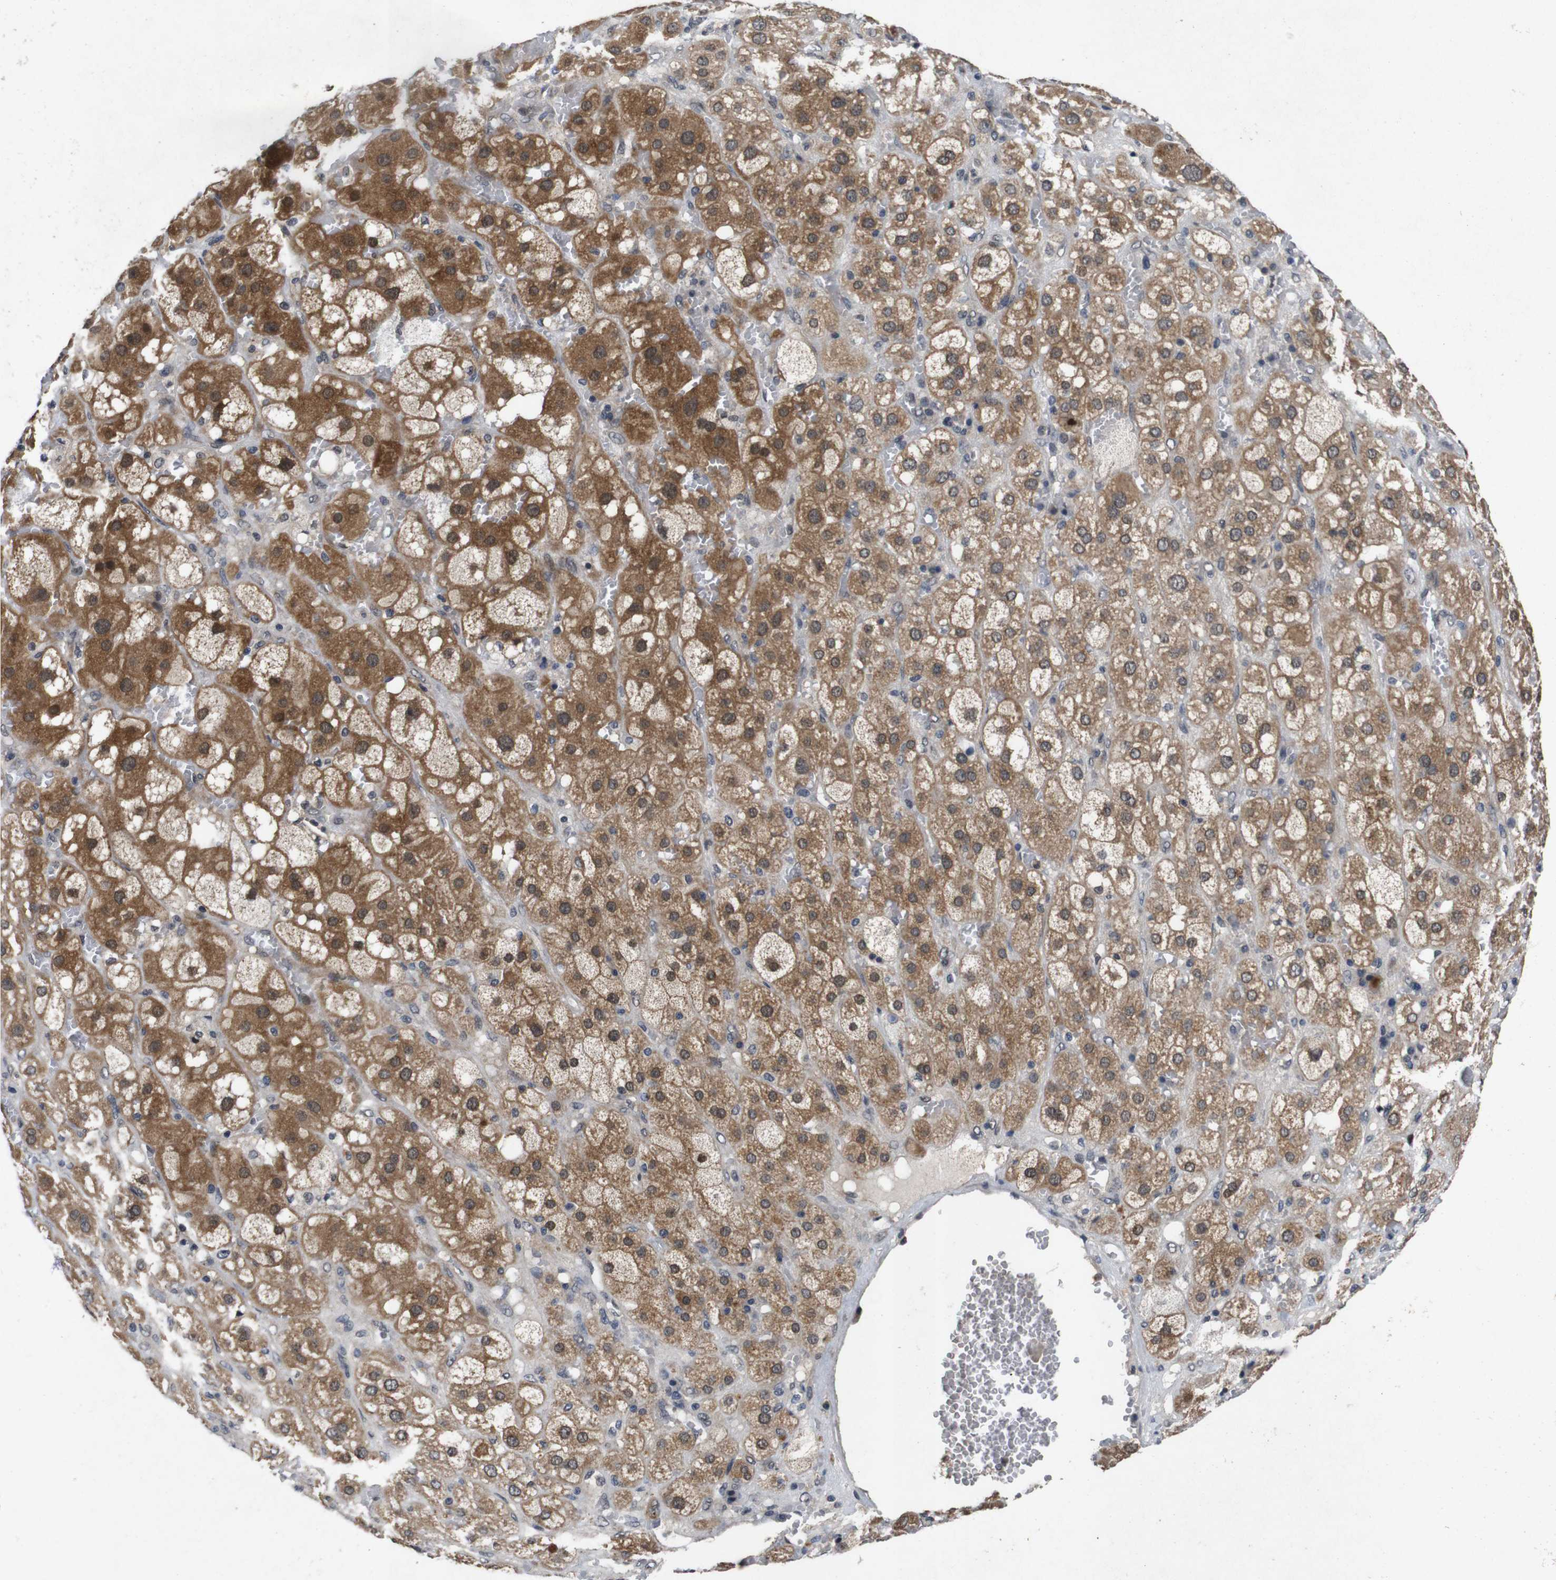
{"staining": {"intensity": "moderate", "quantity": ">75%", "location": "cytoplasmic/membranous,nuclear"}, "tissue": "adrenal gland", "cell_type": "Glandular cells", "image_type": "normal", "snomed": [{"axis": "morphology", "description": "Normal tissue, NOS"}, {"axis": "topography", "description": "Adrenal gland"}], "caption": "Immunohistochemical staining of unremarkable human adrenal gland shows moderate cytoplasmic/membranous,nuclear protein expression in about >75% of glandular cells. (DAB = brown stain, brightfield microscopy at high magnification).", "gene": "AKT3", "patient": {"sex": "female", "age": 47}}